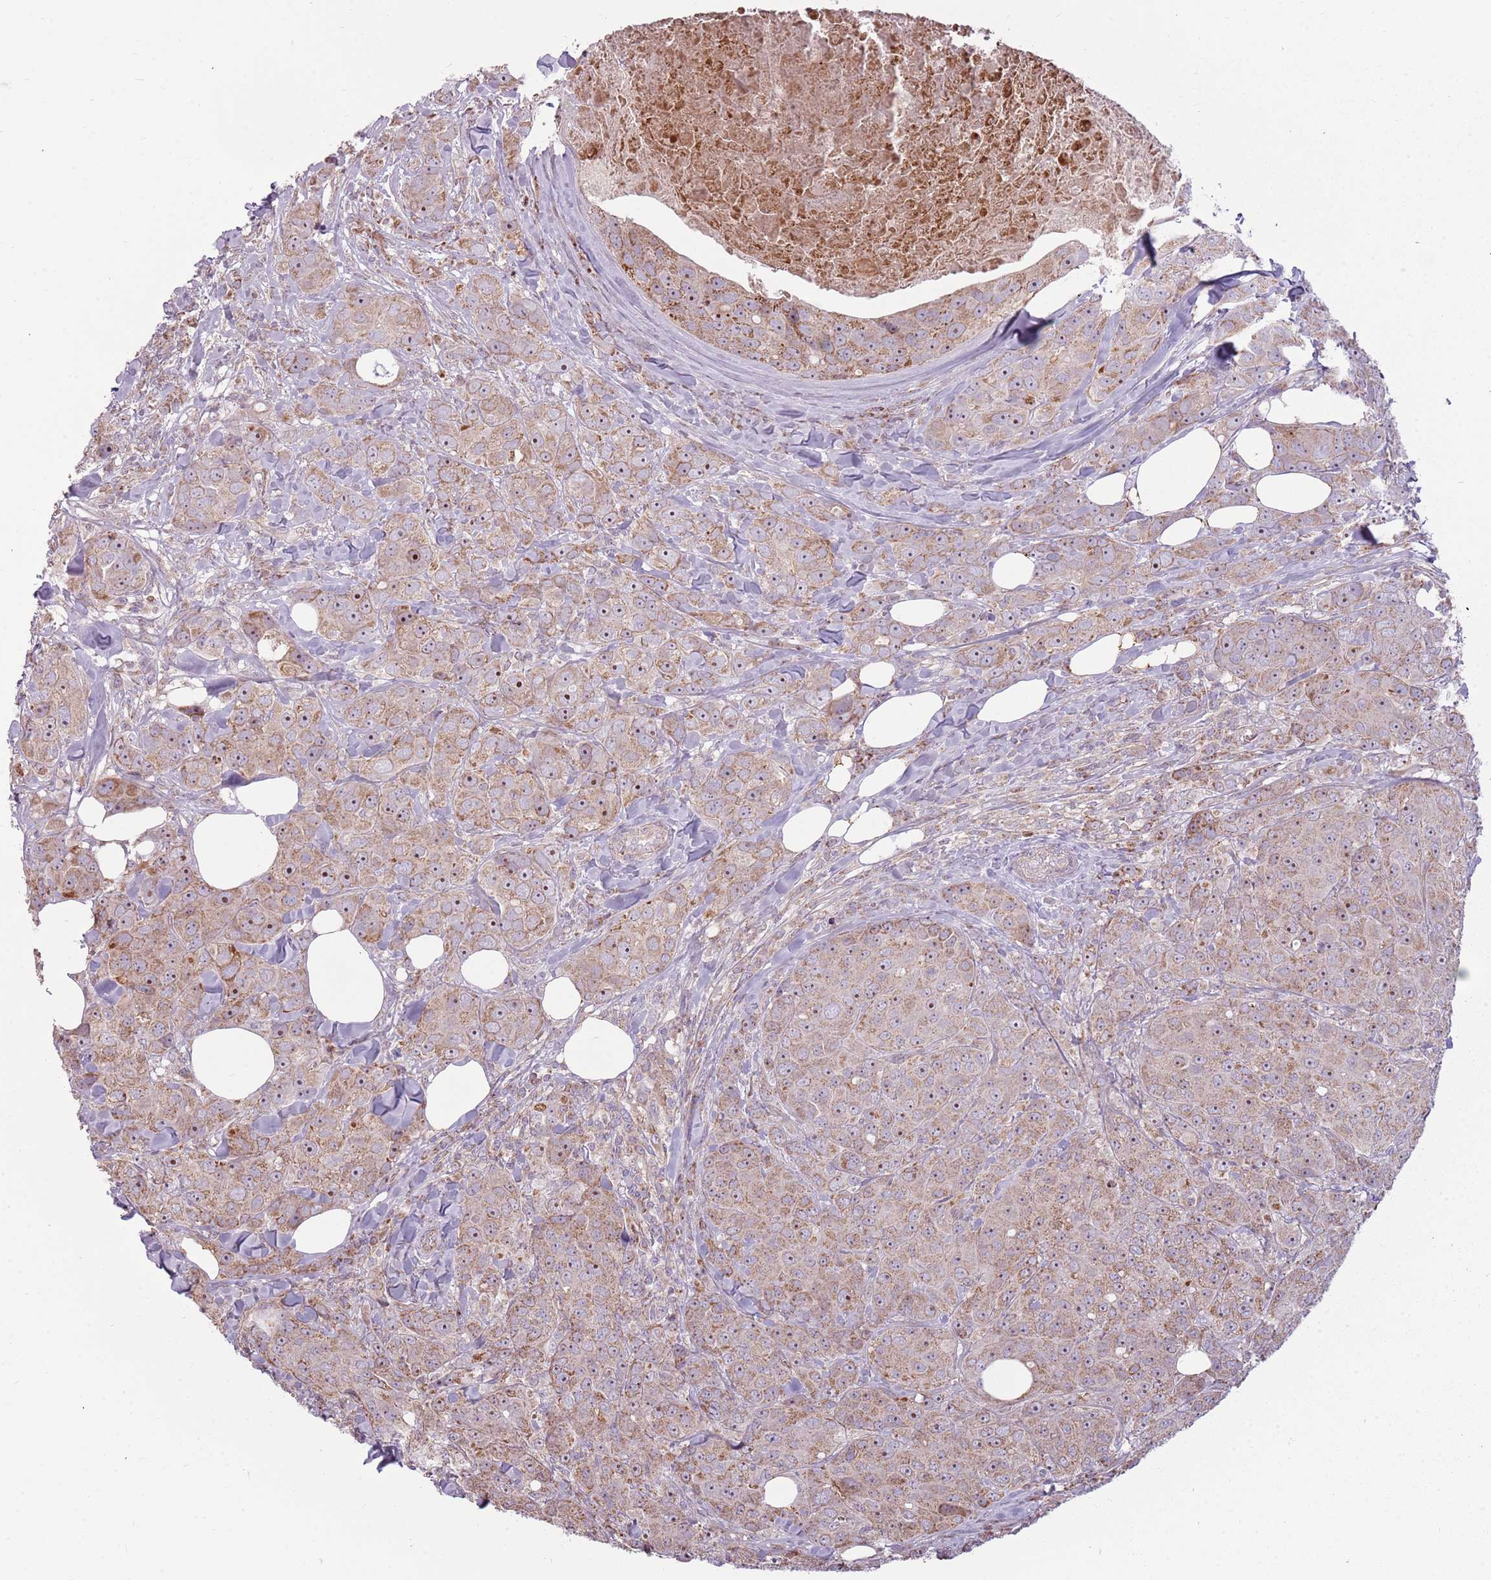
{"staining": {"intensity": "moderate", "quantity": ">75%", "location": "cytoplasmic/membranous,nuclear"}, "tissue": "breast cancer", "cell_type": "Tumor cells", "image_type": "cancer", "snomed": [{"axis": "morphology", "description": "Duct carcinoma"}, {"axis": "topography", "description": "Breast"}], "caption": "There is medium levels of moderate cytoplasmic/membranous and nuclear staining in tumor cells of breast cancer, as demonstrated by immunohistochemical staining (brown color).", "gene": "ZNF530", "patient": {"sex": "female", "age": 43}}